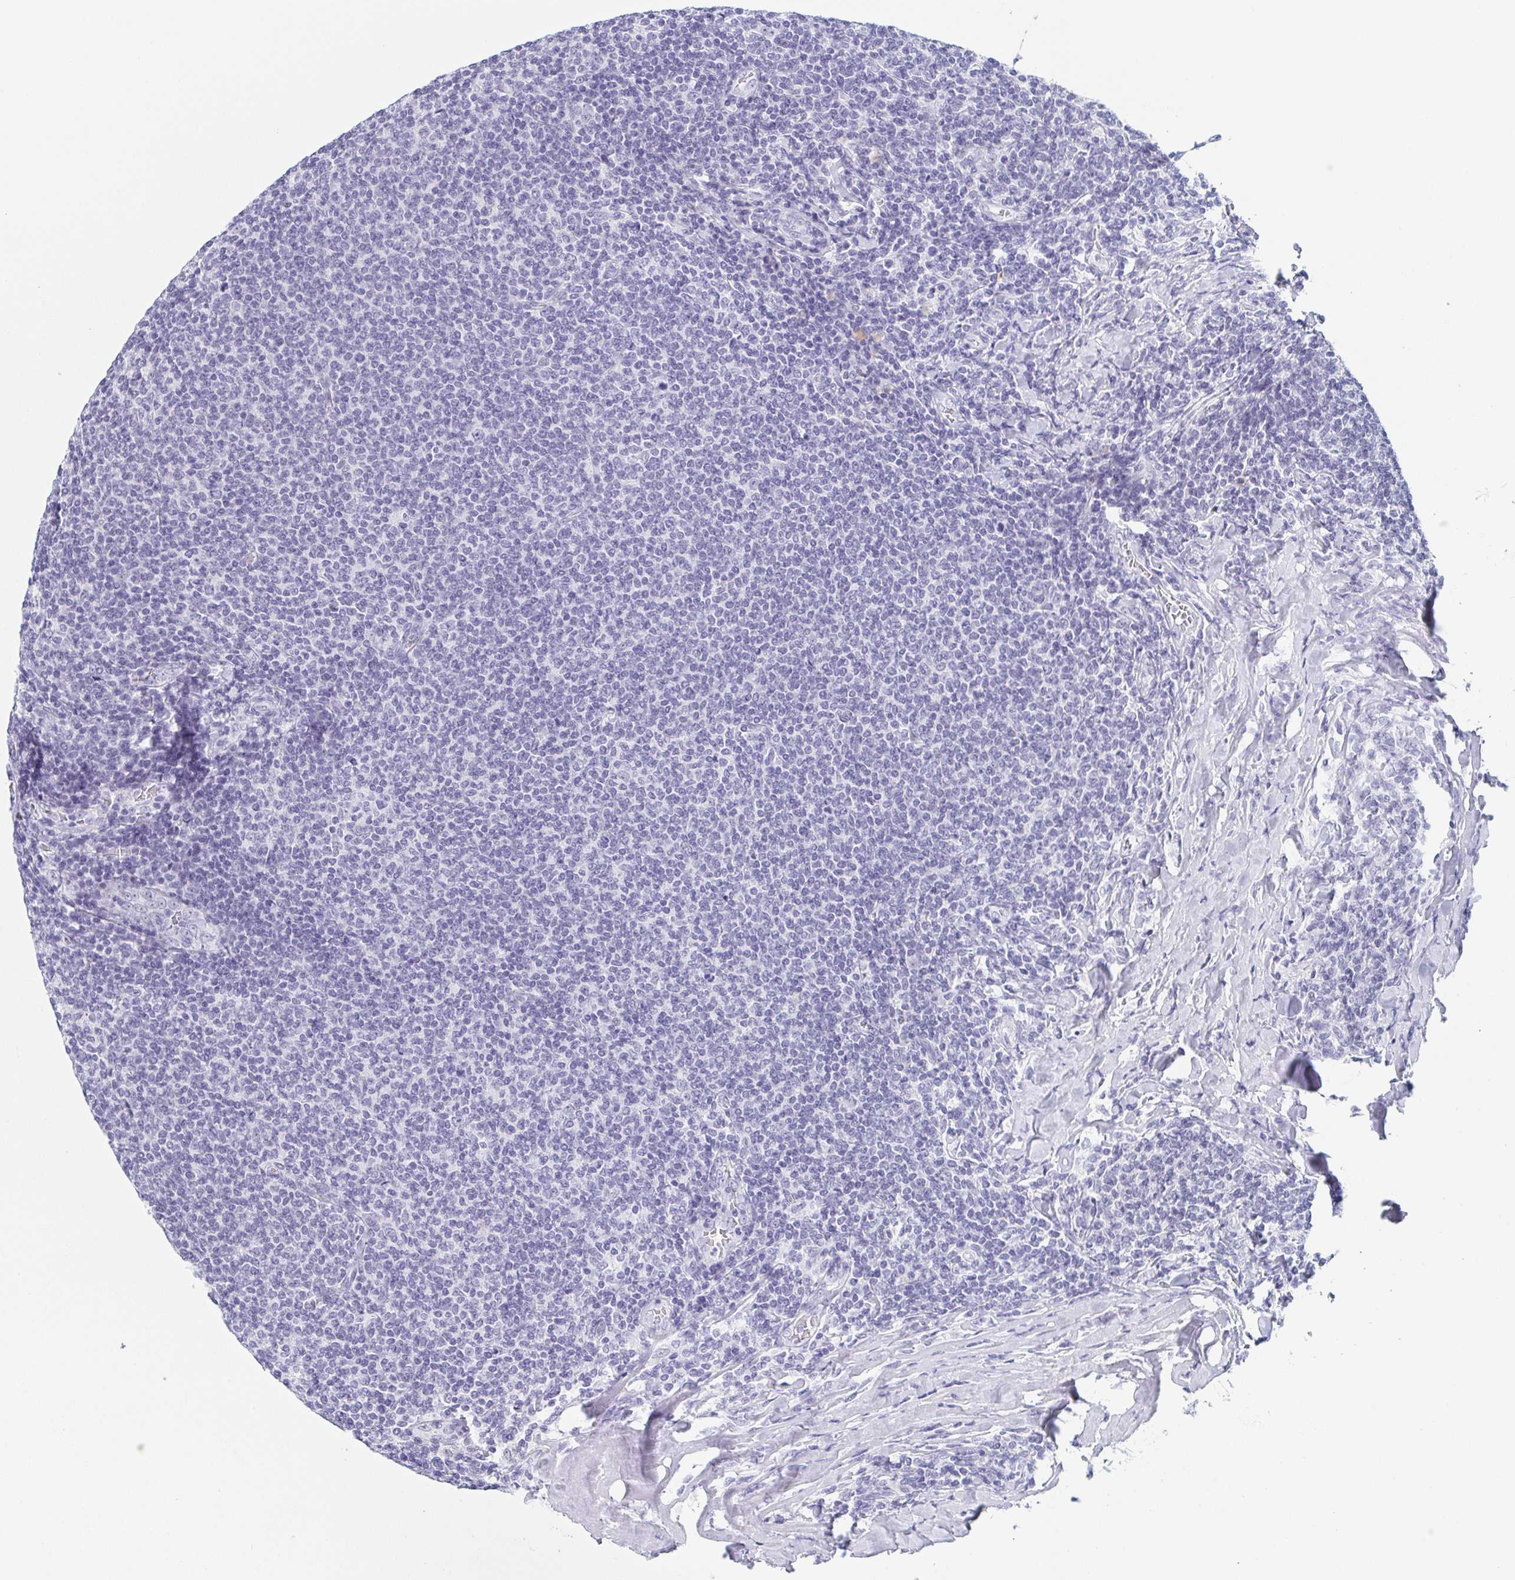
{"staining": {"intensity": "negative", "quantity": "none", "location": "none"}, "tissue": "lymphoma", "cell_type": "Tumor cells", "image_type": "cancer", "snomed": [{"axis": "morphology", "description": "Malignant lymphoma, non-Hodgkin's type, Low grade"}, {"axis": "topography", "description": "Lymph node"}], "caption": "Malignant lymphoma, non-Hodgkin's type (low-grade) stained for a protein using immunohistochemistry reveals no staining tumor cells.", "gene": "REG4", "patient": {"sex": "male", "age": 52}}